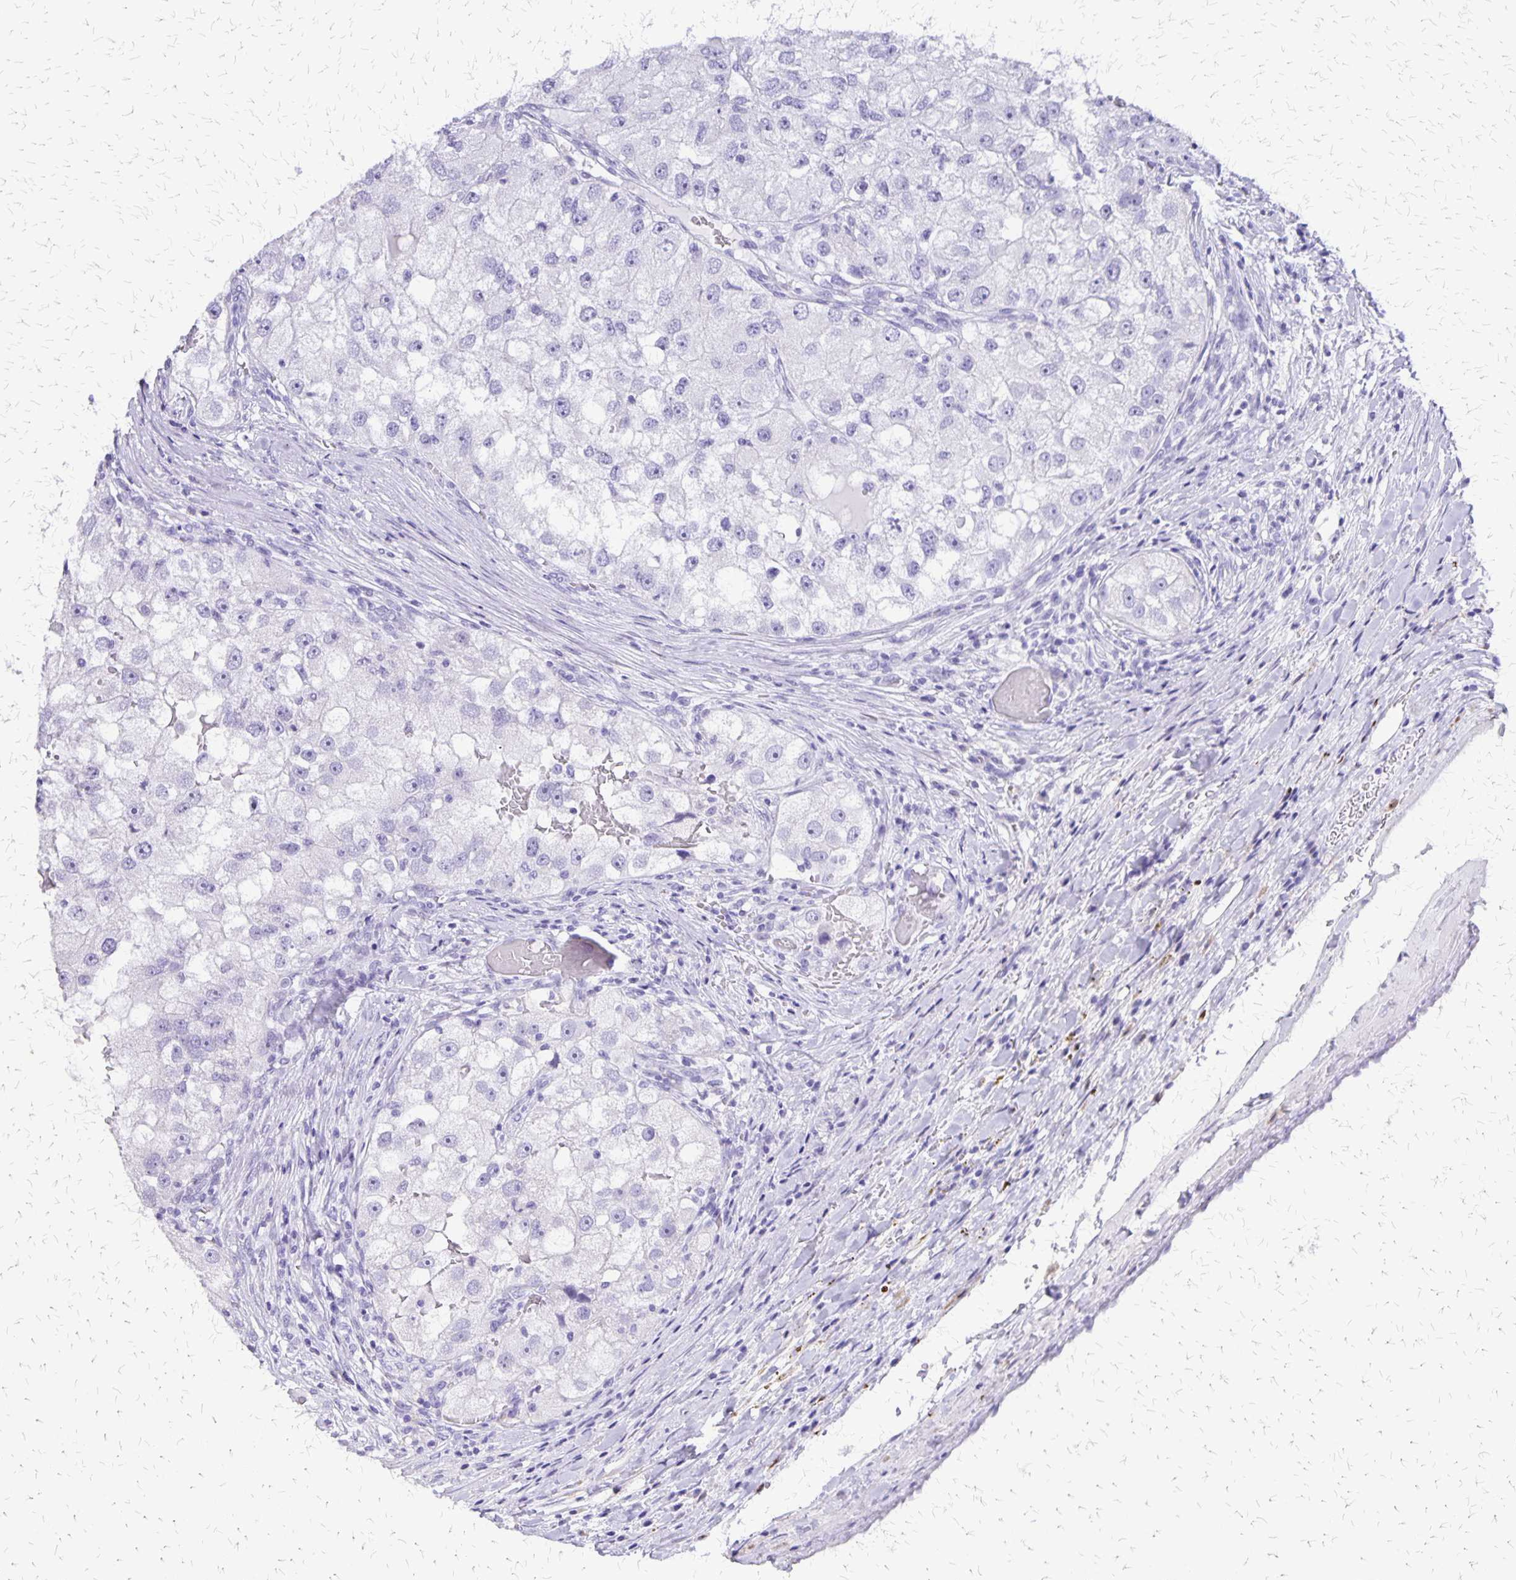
{"staining": {"intensity": "negative", "quantity": "none", "location": "none"}, "tissue": "renal cancer", "cell_type": "Tumor cells", "image_type": "cancer", "snomed": [{"axis": "morphology", "description": "Adenocarcinoma, NOS"}, {"axis": "topography", "description": "Kidney"}], "caption": "High power microscopy photomicrograph of an immunohistochemistry image of renal adenocarcinoma, revealing no significant positivity in tumor cells.", "gene": "SLC13A2", "patient": {"sex": "male", "age": 63}}